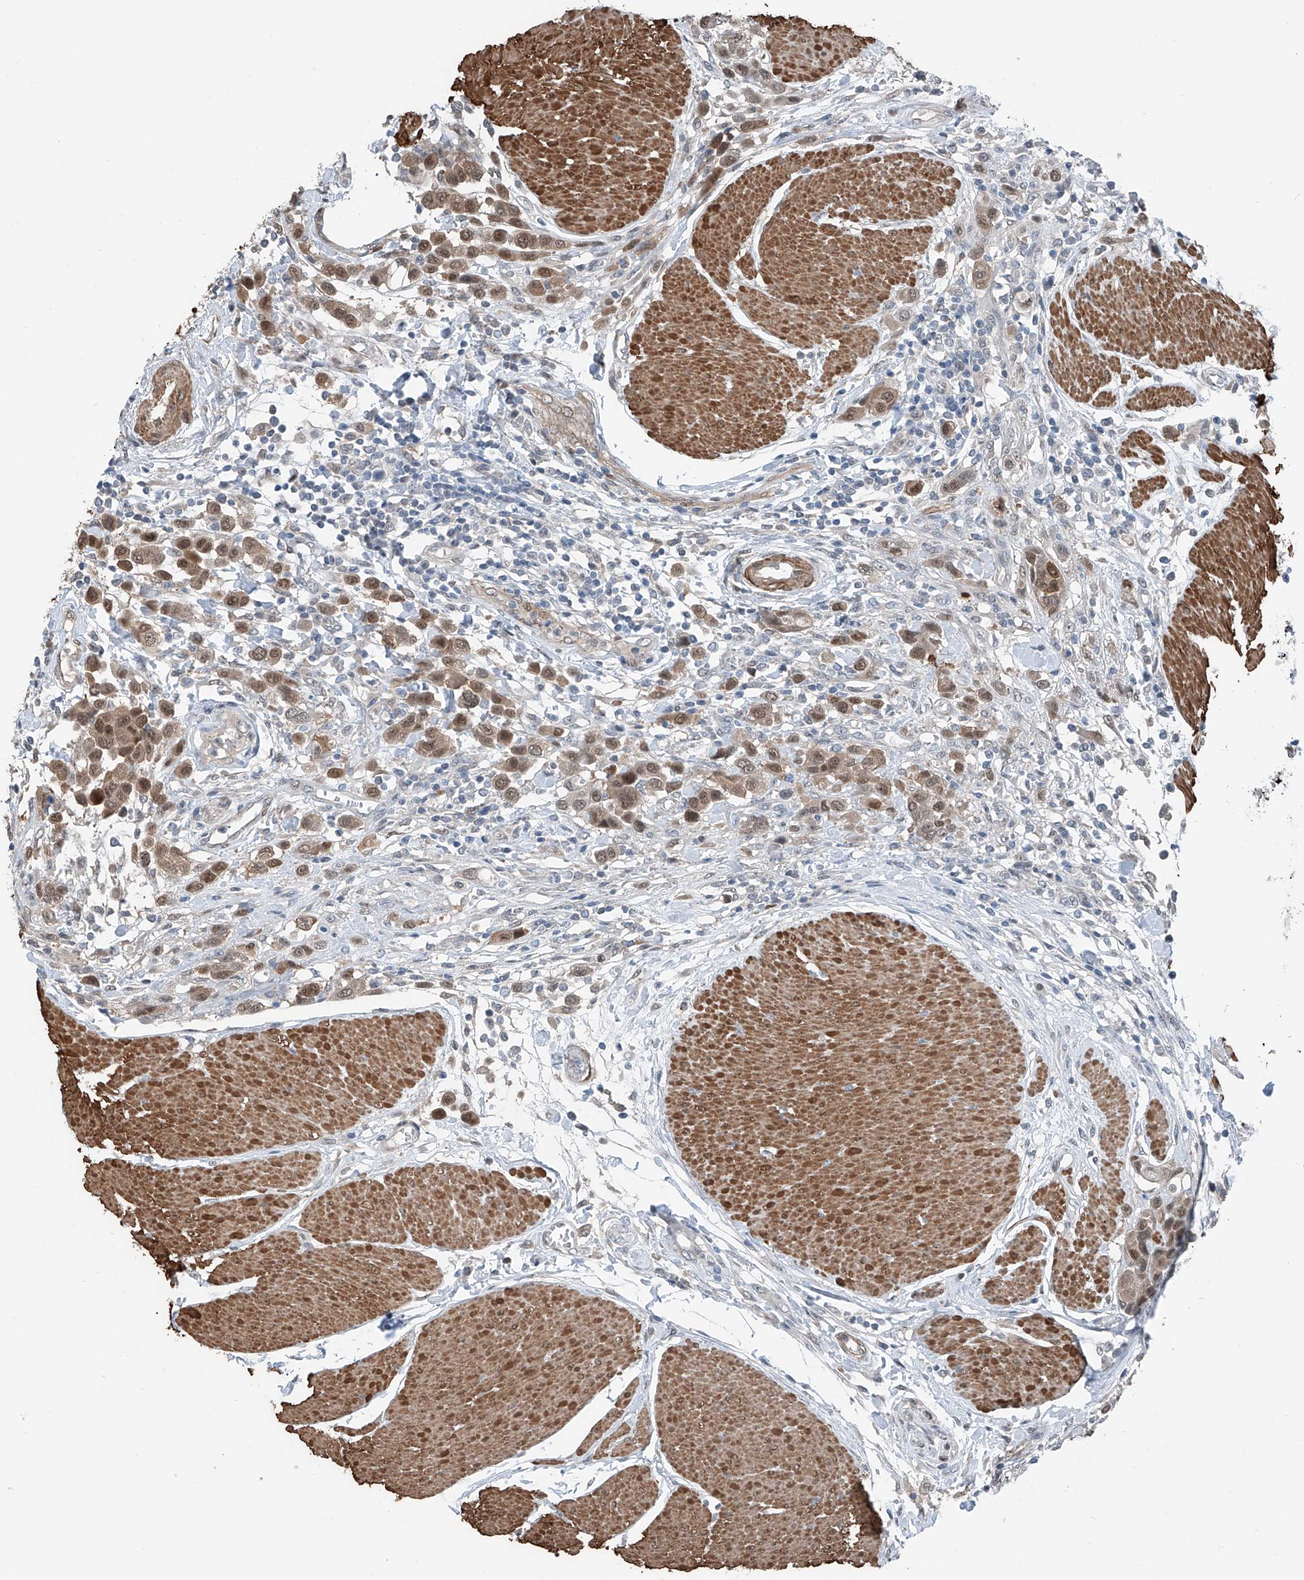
{"staining": {"intensity": "moderate", "quantity": ">75%", "location": "cytoplasmic/membranous,nuclear"}, "tissue": "urothelial cancer", "cell_type": "Tumor cells", "image_type": "cancer", "snomed": [{"axis": "morphology", "description": "Urothelial carcinoma, High grade"}, {"axis": "topography", "description": "Urinary bladder"}], "caption": "Brown immunohistochemical staining in urothelial cancer shows moderate cytoplasmic/membranous and nuclear expression in about >75% of tumor cells. (DAB (3,3'-diaminobenzidine) IHC, brown staining for protein, blue staining for nuclei).", "gene": "HSPA6", "patient": {"sex": "male", "age": 50}}